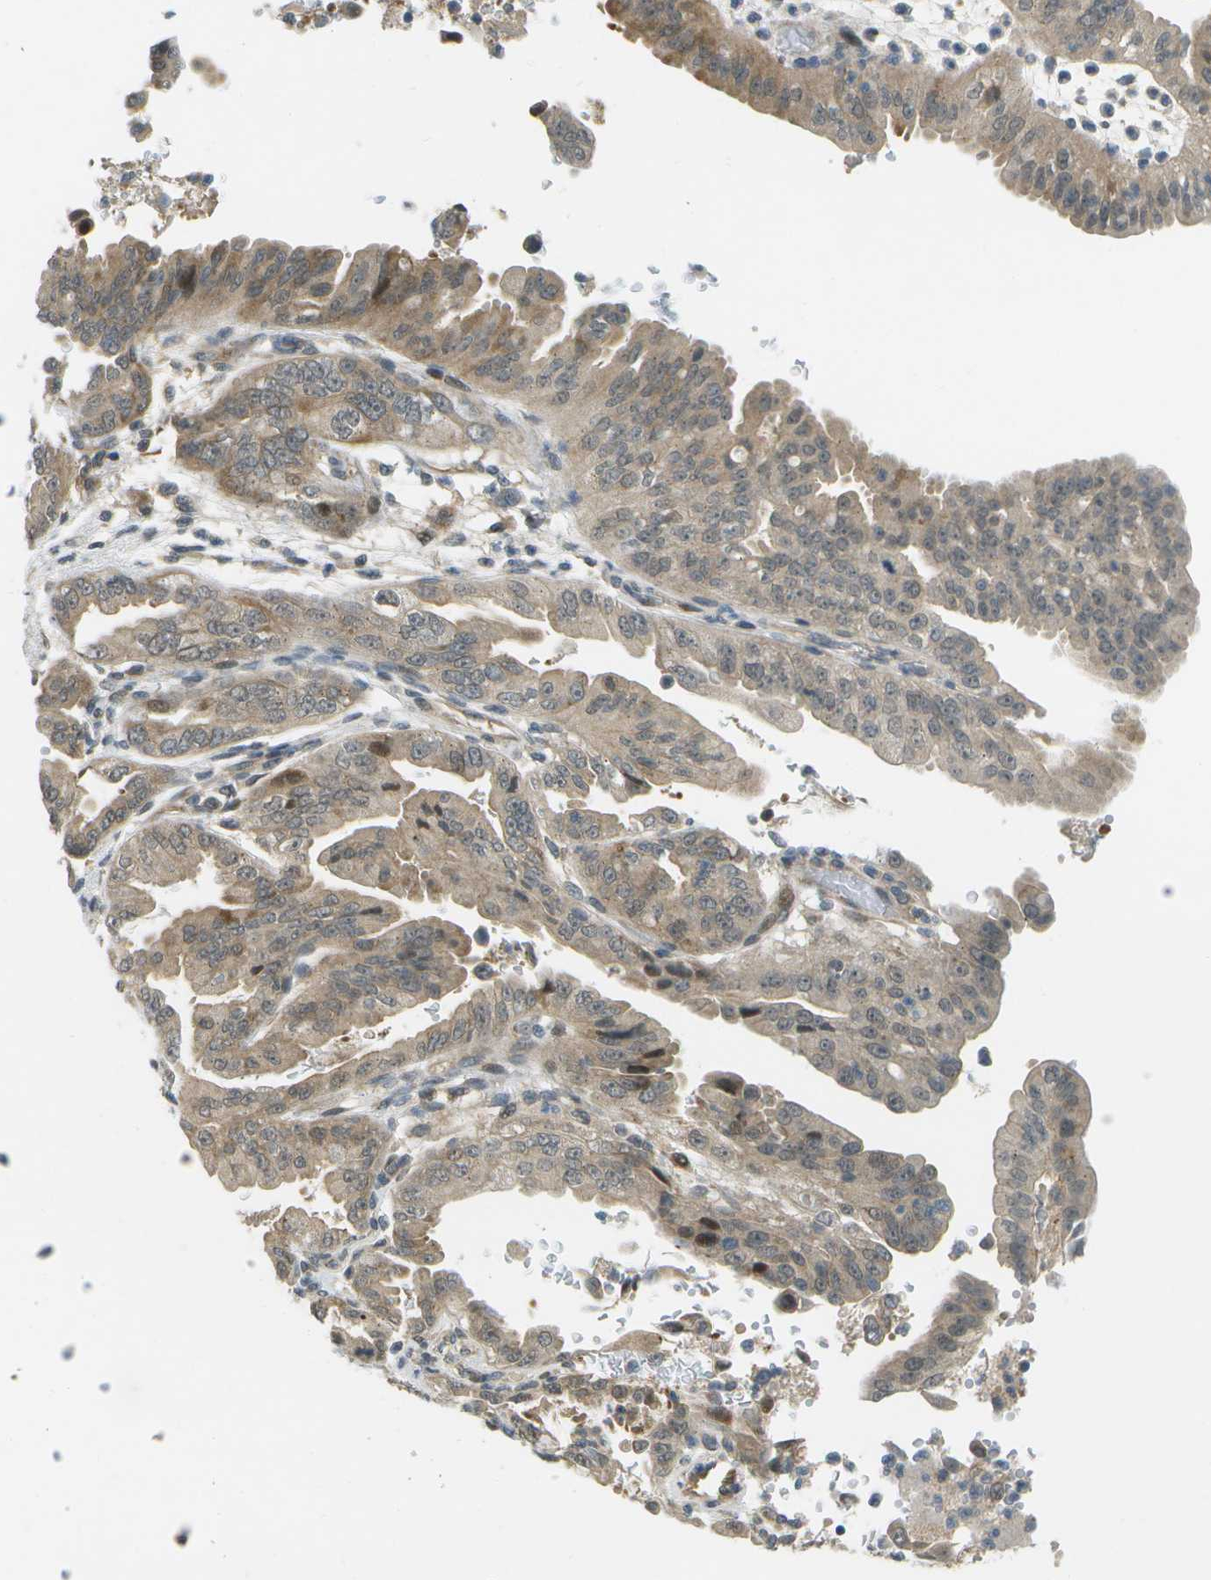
{"staining": {"intensity": "moderate", "quantity": "25%-75%", "location": "cytoplasmic/membranous,nuclear"}, "tissue": "pancreatic cancer", "cell_type": "Tumor cells", "image_type": "cancer", "snomed": [{"axis": "morphology", "description": "Adenocarcinoma, NOS"}, {"axis": "topography", "description": "Pancreas"}], "caption": "High-magnification brightfield microscopy of pancreatic cancer (adenocarcinoma) stained with DAB (brown) and counterstained with hematoxylin (blue). tumor cells exhibit moderate cytoplasmic/membranous and nuclear staining is seen in about25%-75% of cells.", "gene": "WNK2", "patient": {"sex": "male", "age": 70}}